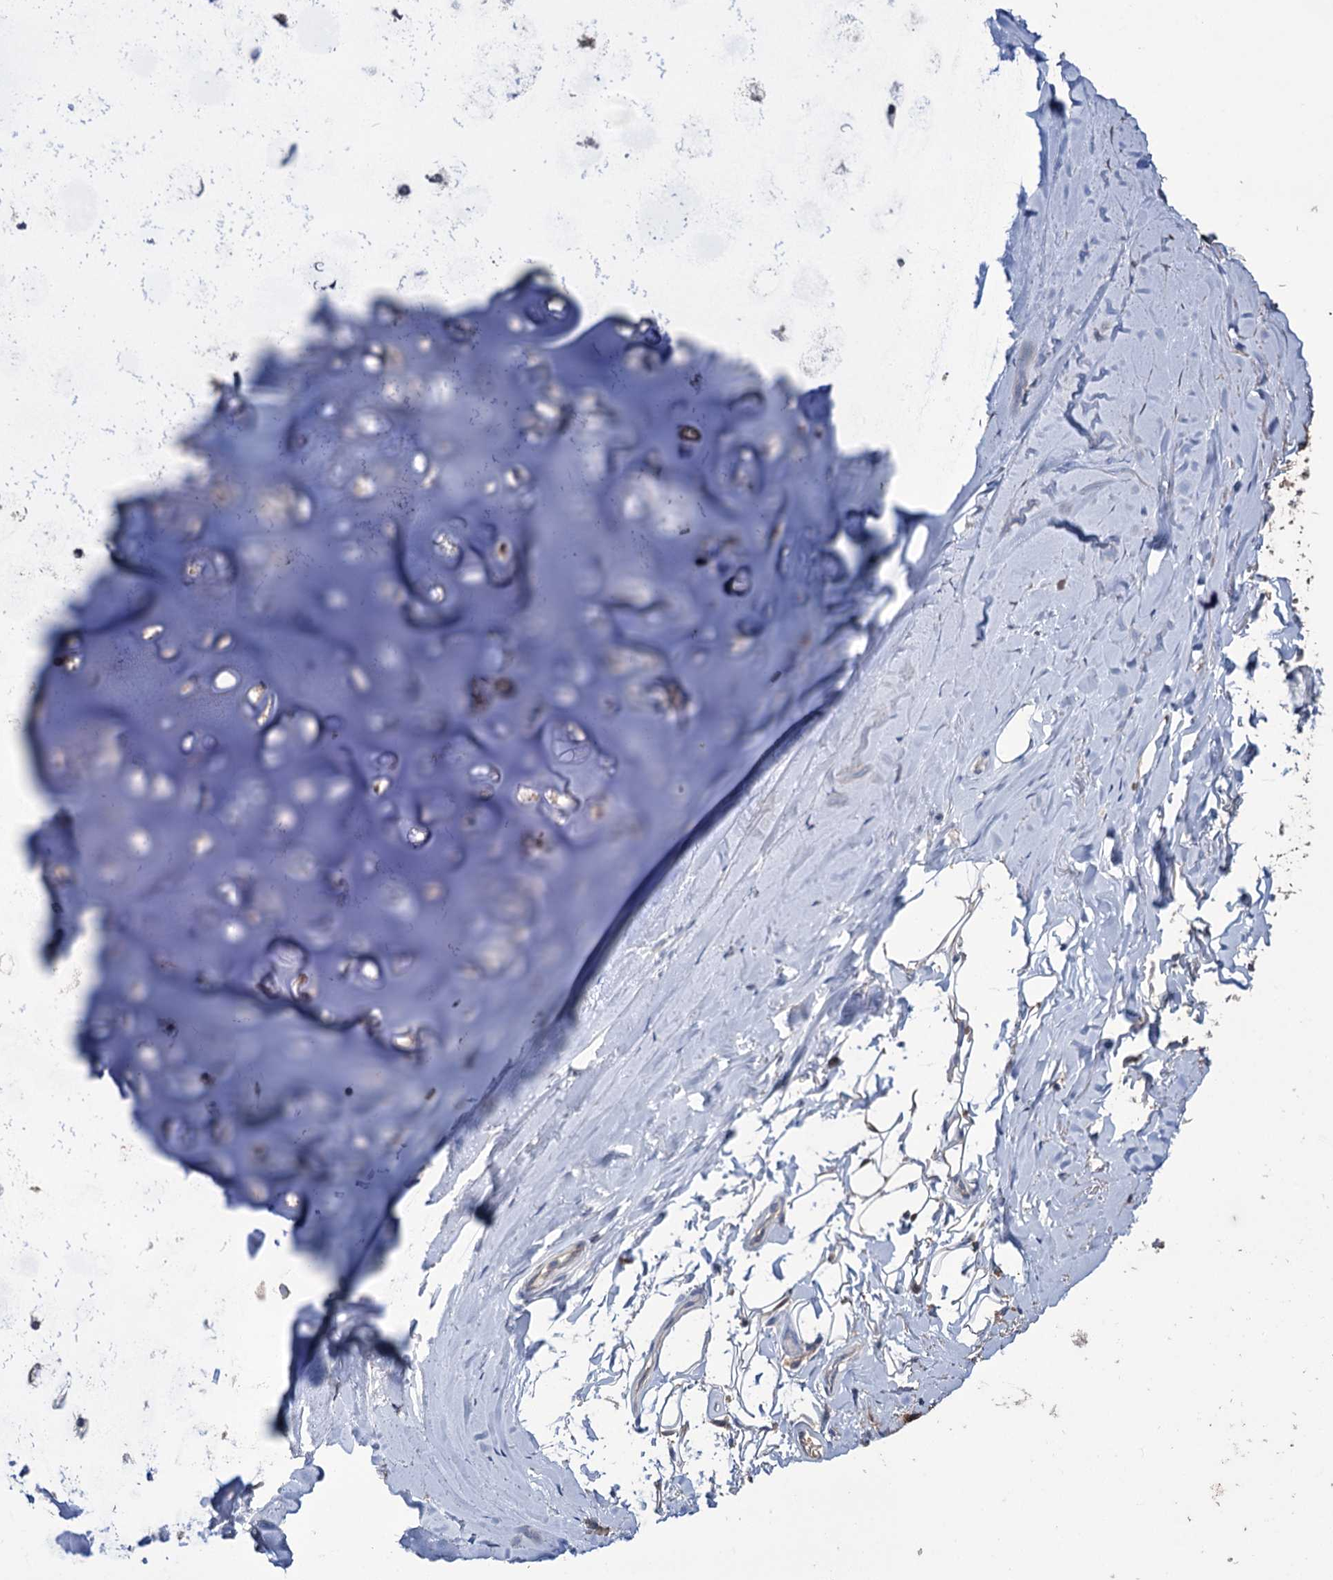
{"staining": {"intensity": "negative", "quantity": "none", "location": "none"}, "tissue": "adipose tissue", "cell_type": "Adipocytes", "image_type": "normal", "snomed": [{"axis": "morphology", "description": "Normal tissue, NOS"}, {"axis": "topography", "description": "Lymph node"}, {"axis": "topography", "description": "Bronchus"}], "caption": "Adipocytes are negative for protein expression in normal human adipose tissue. Brightfield microscopy of IHC stained with DAB (brown) and hematoxylin (blue), captured at high magnification.", "gene": "EPB41L5", "patient": {"sex": "male", "age": 63}}